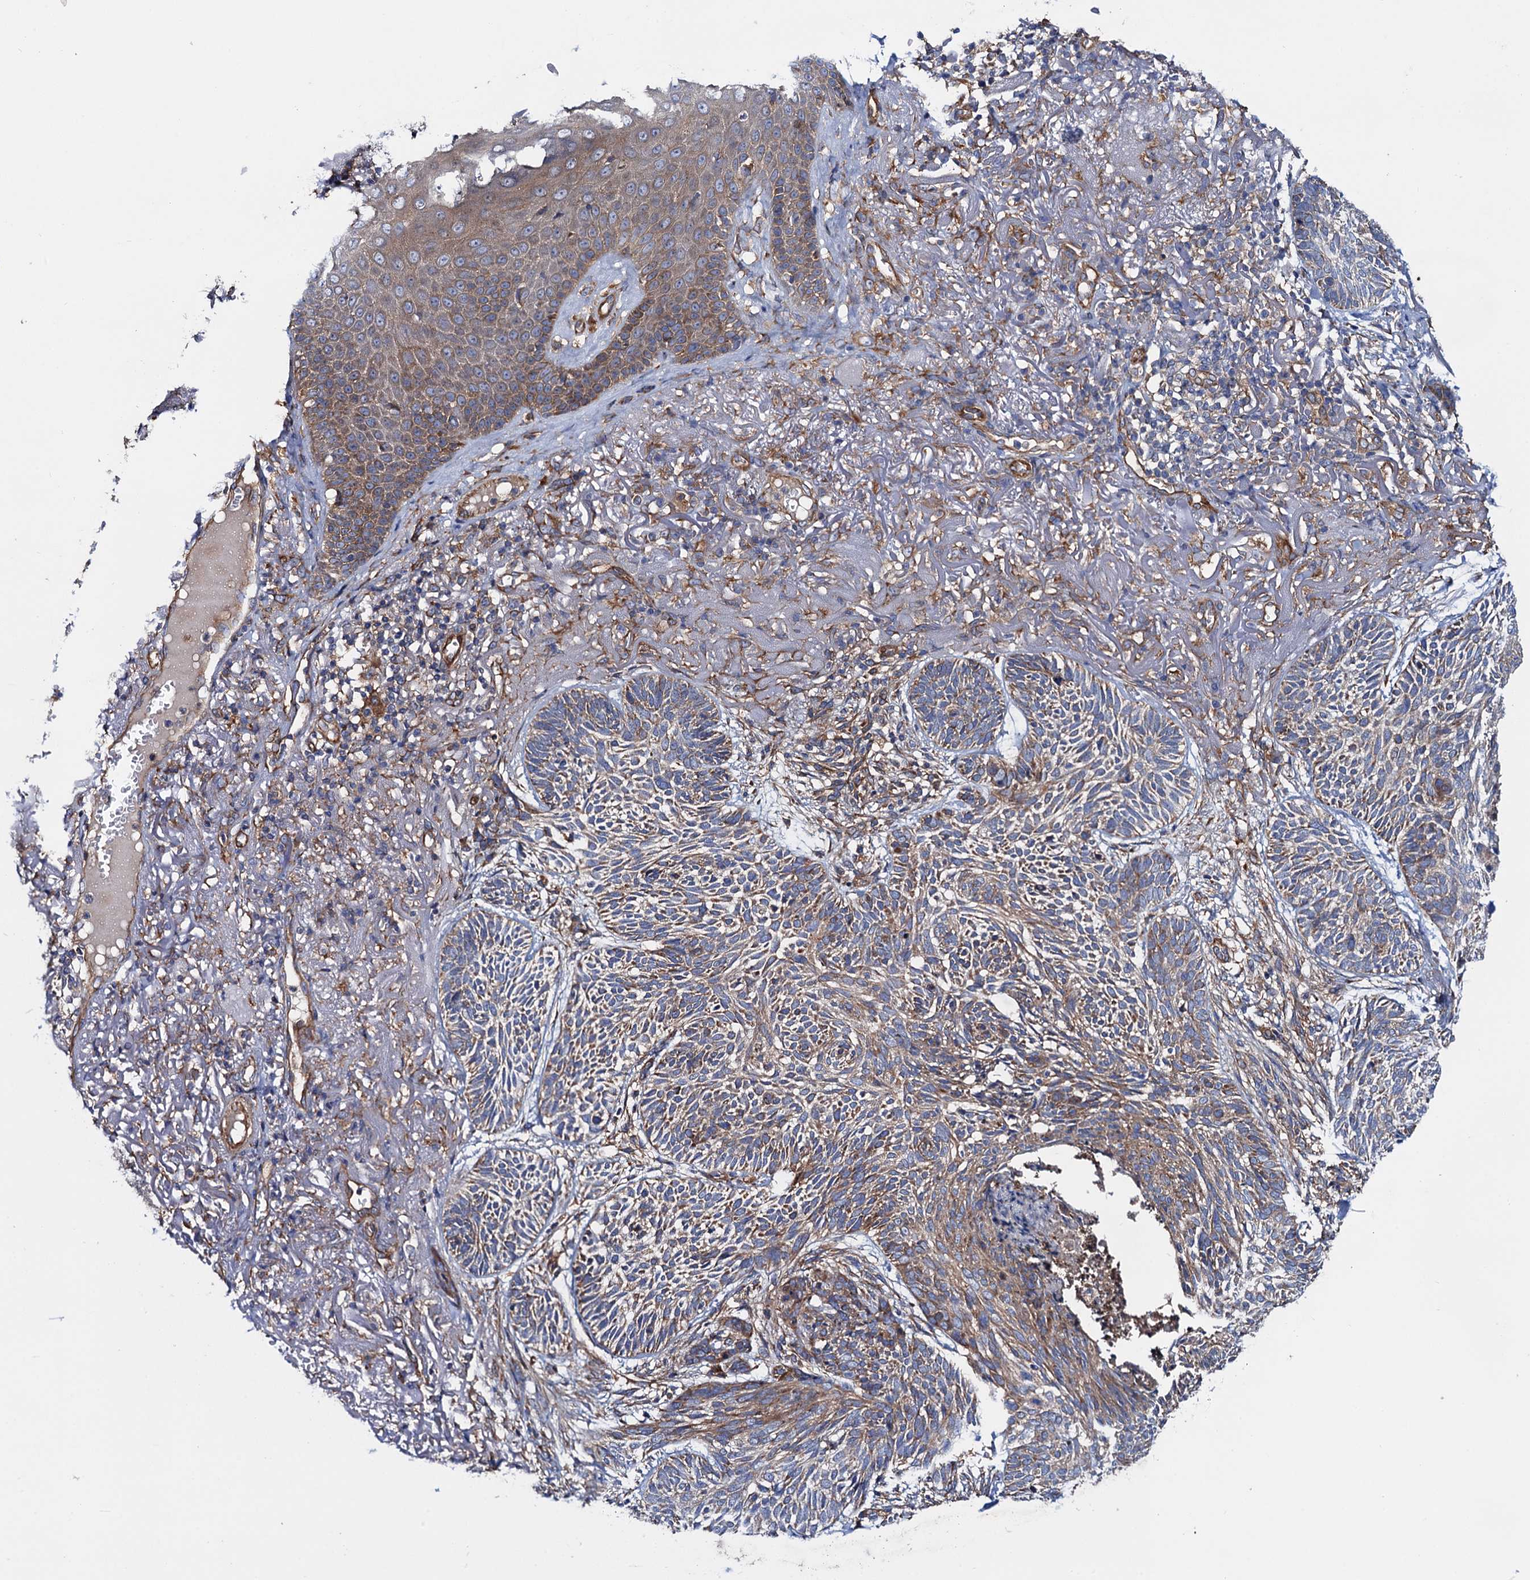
{"staining": {"intensity": "moderate", "quantity": "25%-75%", "location": "cytoplasmic/membranous"}, "tissue": "skin cancer", "cell_type": "Tumor cells", "image_type": "cancer", "snomed": [{"axis": "morphology", "description": "Normal tissue, NOS"}, {"axis": "morphology", "description": "Basal cell carcinoma"}, {"axis": "topography", "description": "Skin"}], "caption": "The image shows immunohistochemical staining of basal cell carcinoma (skin). There is moderate cytoplasmic/membranous expression is present in approximately 25%-75% of tumor cells.", "gene": "MRPL48", "patient": {"sex": "male", "age": 66}}